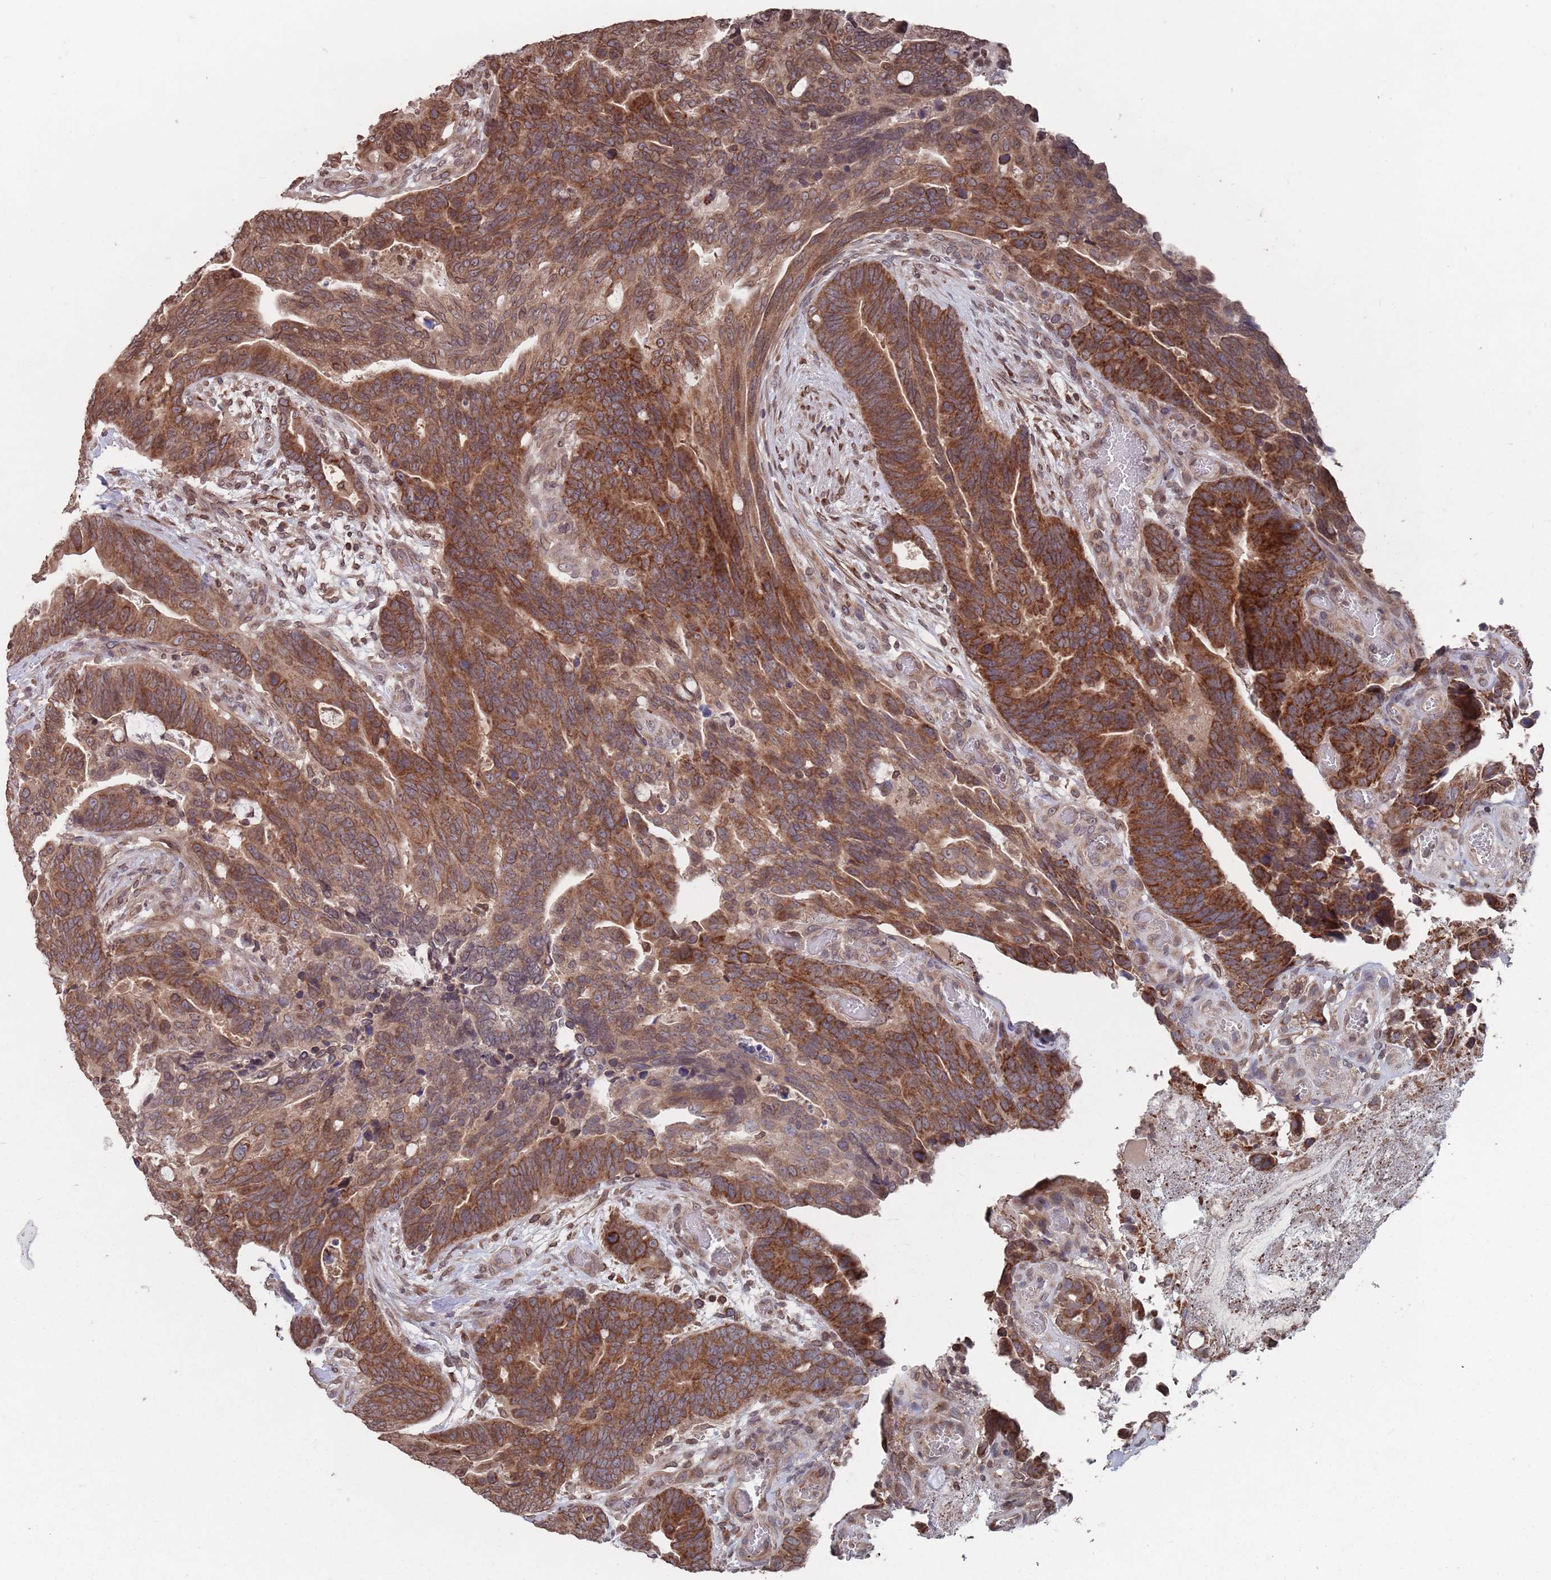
{"staining": {"intensity": "strong", "quantity": ">75%", "location": "cytoplasmic/membranous"}, "tissue": "colorectal cancer", "cell_type": "Tumor cells", "image_type": "cancer", "snomed": [{"axis": "morphology", "description": "Adenocarcinoma, NOS"}, {"axis": "topography", "description": "Colon"}], "caption": "DAB (3,3'-diaminobenzidine) immunohistochemical staining of human colorectal cancer shows strong cytoplasmic/membranous protein expression in approximately >75% of tumor cells.", "gene": "SDHAF3", "patient": {"sex": "female", "age": 82}}